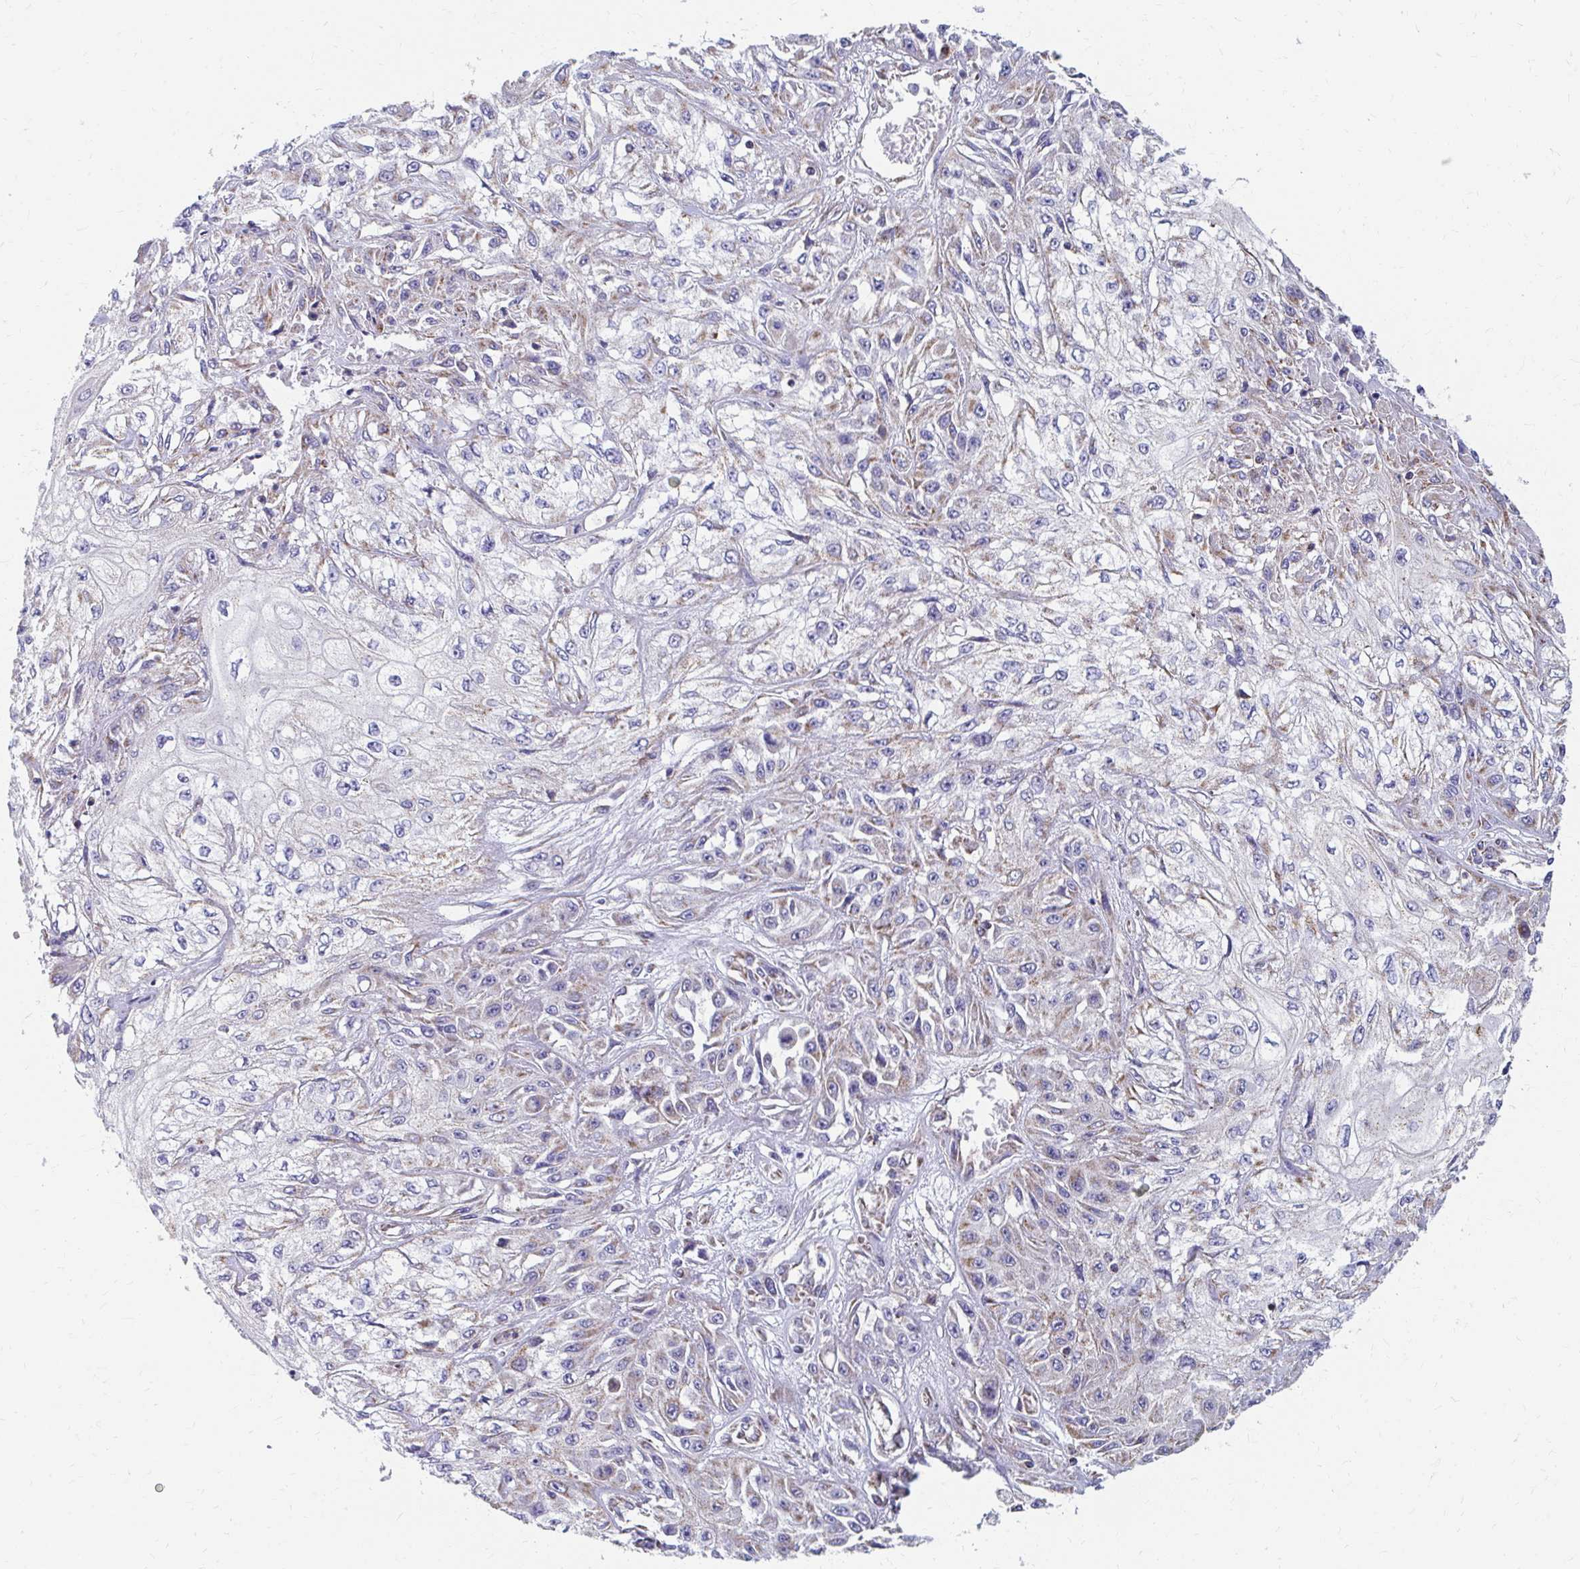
{"staining": {"intensity": "weak", "quantity": "<25%", "location": "cytoplasmic/membranous"}, "tissue": "skin cancer", "cell_type": "Tumor cells", "image_type": "cancer", "snomed": [{"axis": "morphology", "description": "Squamous cell carcinoma, NOS"}, {"axis": "morphology", "description": "Squamous cell carcinoma, metastatic, NOS"}, {"axis": "topography", "description": "Skin"}, {"axis": "topography", "description": "Lymph node"}], "caption": "Immunohistochemistry of human skin cancer displays no staining in tumor cells.", "gene": "RCC1L", "patient": {"sex": "male", "age": 75}}